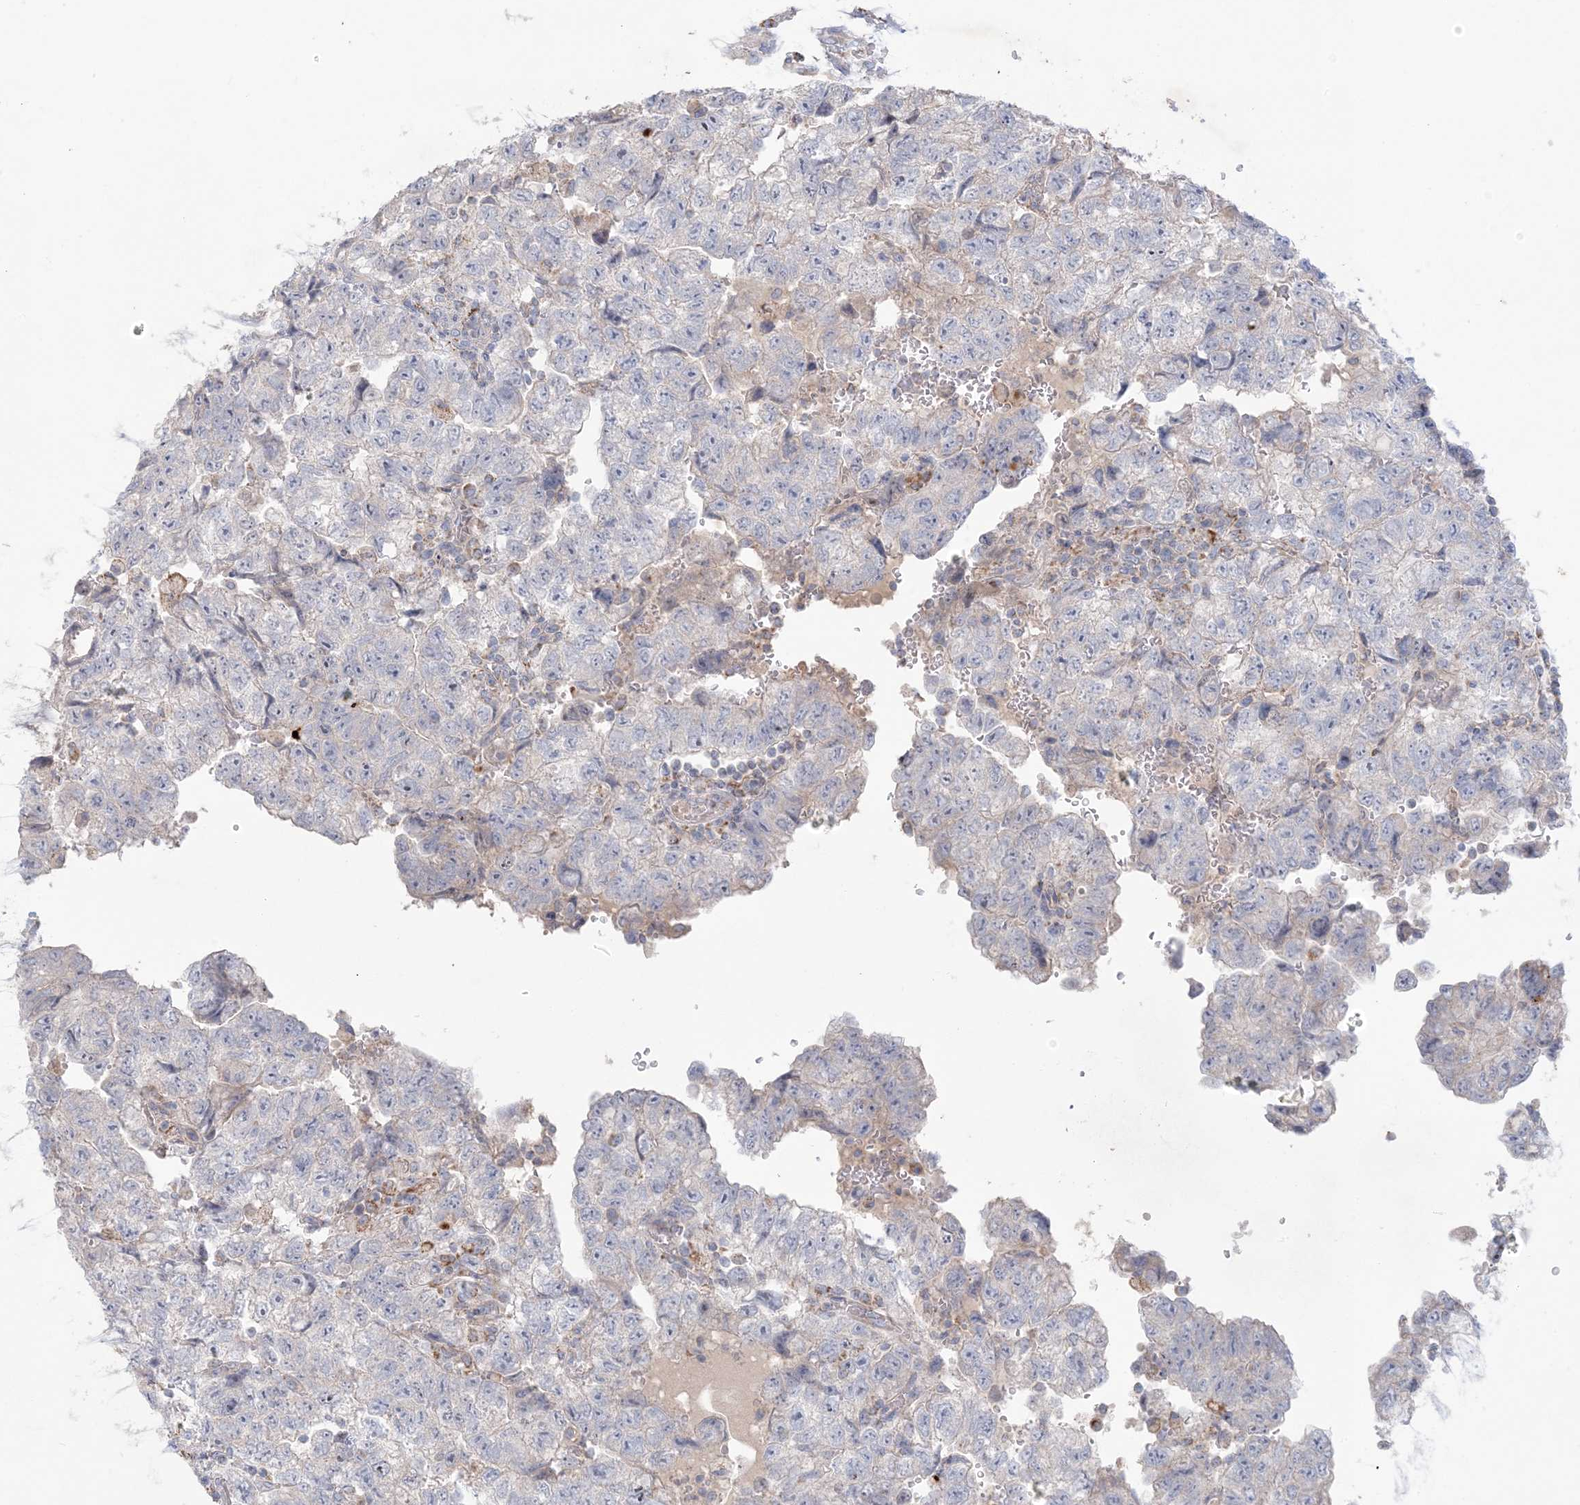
{"staining": {"intensity": "negative", "quantity": "none", "location": "none"}, "tissue": "testis cancer", "cell_type": "Tumor cells", "image_type": "cancer", "snomed": [{"axis": "morphology", "description": "Carcinoma, Embryonal, NOS"}, {"axis": "topography", "description": "Testis"}], "caption": "This is an immunohistochemistry micrograph of human testis cancer. There is no expression in tumor cells.", "gene": "KCTD6", "patient": {"sex": "male", "age": 36}}